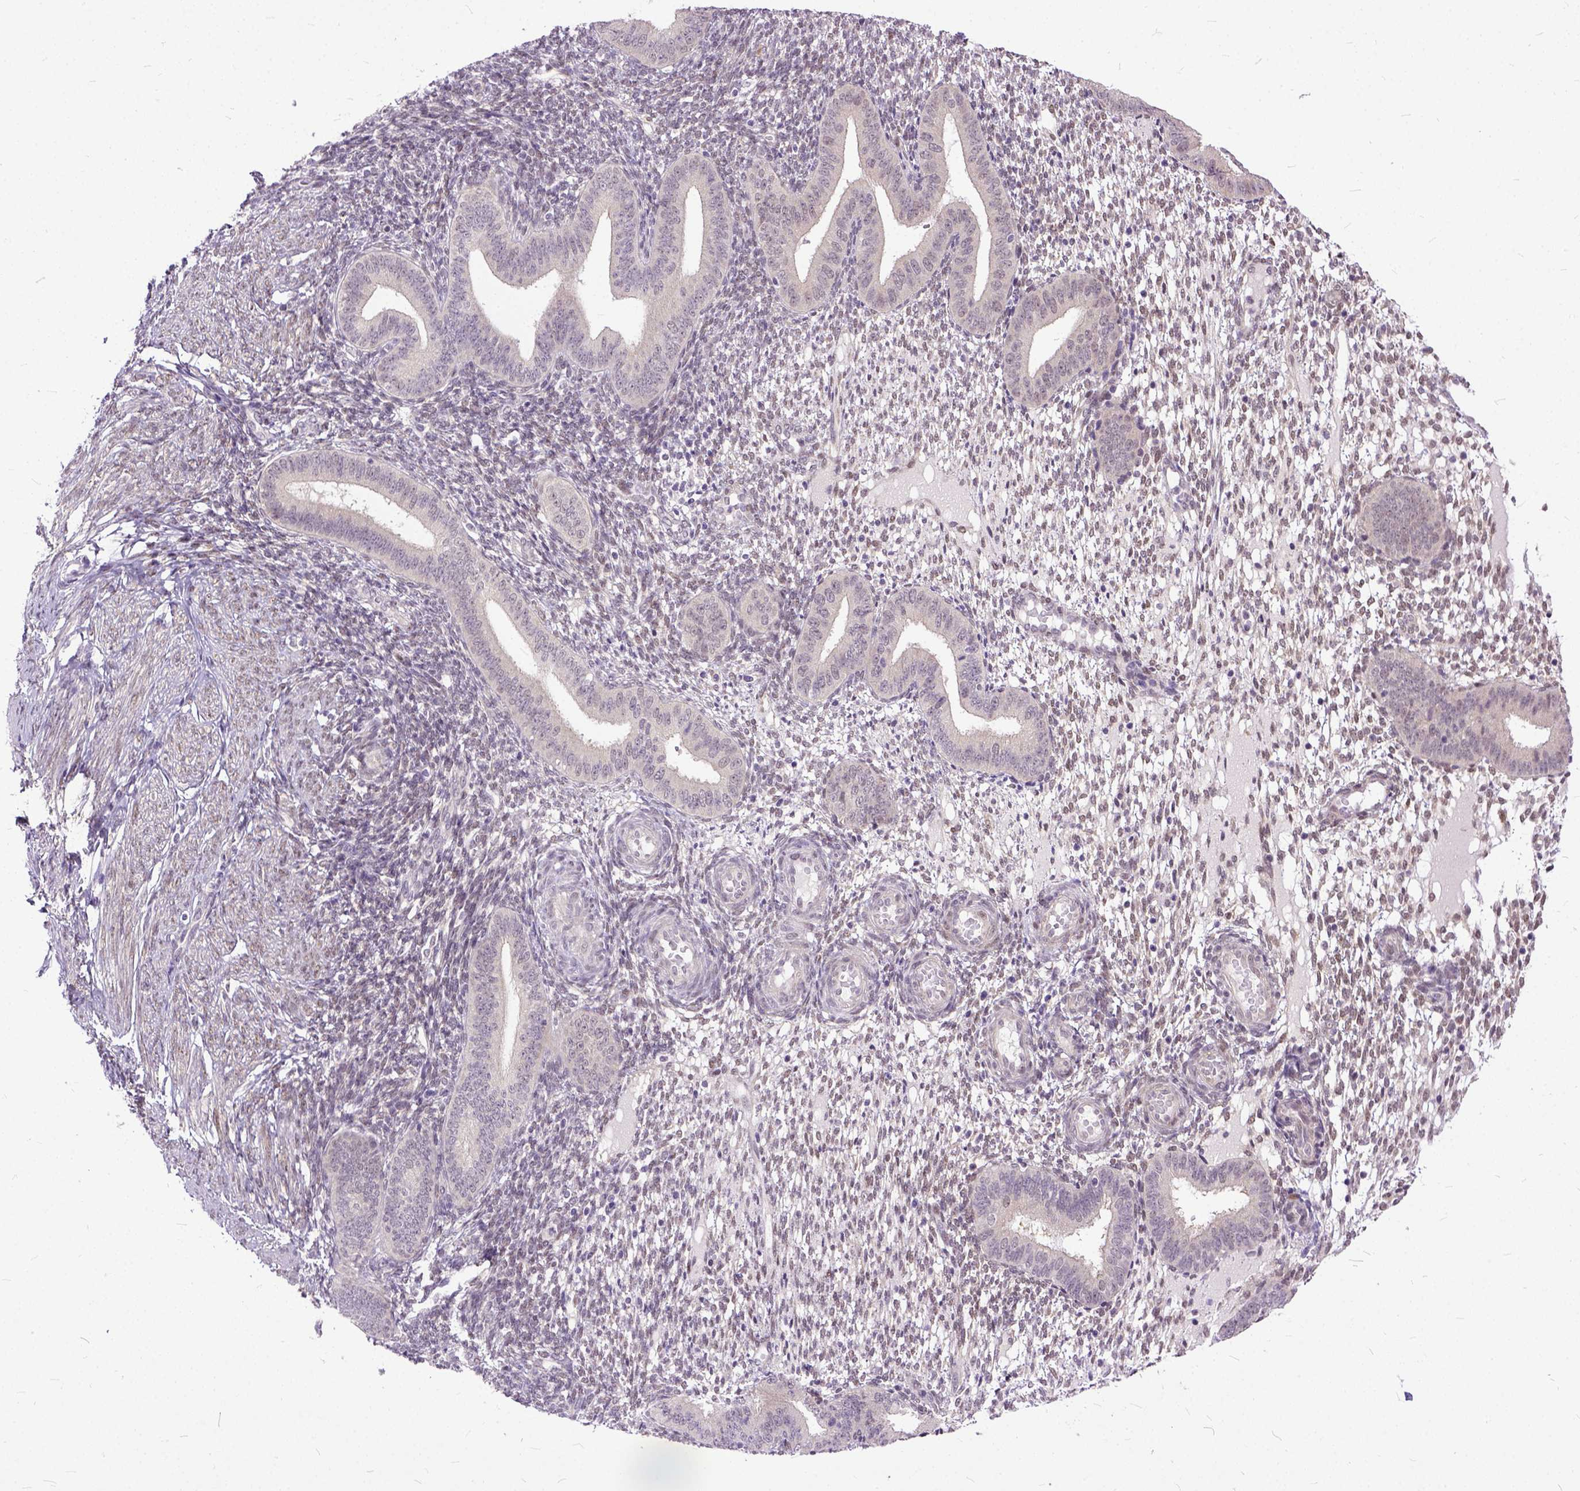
{"staining": {"intensity": "weak", "quantity": "25%-75%", "location": "nuclear"}, "tissue": "endometrium", "cell_type": "Cells in endometrial stroma", "image_type": "normal", "snomed": [{"axis": "morphology", "description": "Normal tissue, NOS"}, {"axis": "topography", "description": "Endometrium"}], "caption": "This micrograph reveals benign endometrium stained with immunohistochemistry (IHC) to label a protein in brown. The nuclear of cells in endometrial stroma show weak positivity for the protein. Nuclei are counter-stained blue.", "gene": "TCEAL7", "patient": {"sex": "female", "age": 40}}